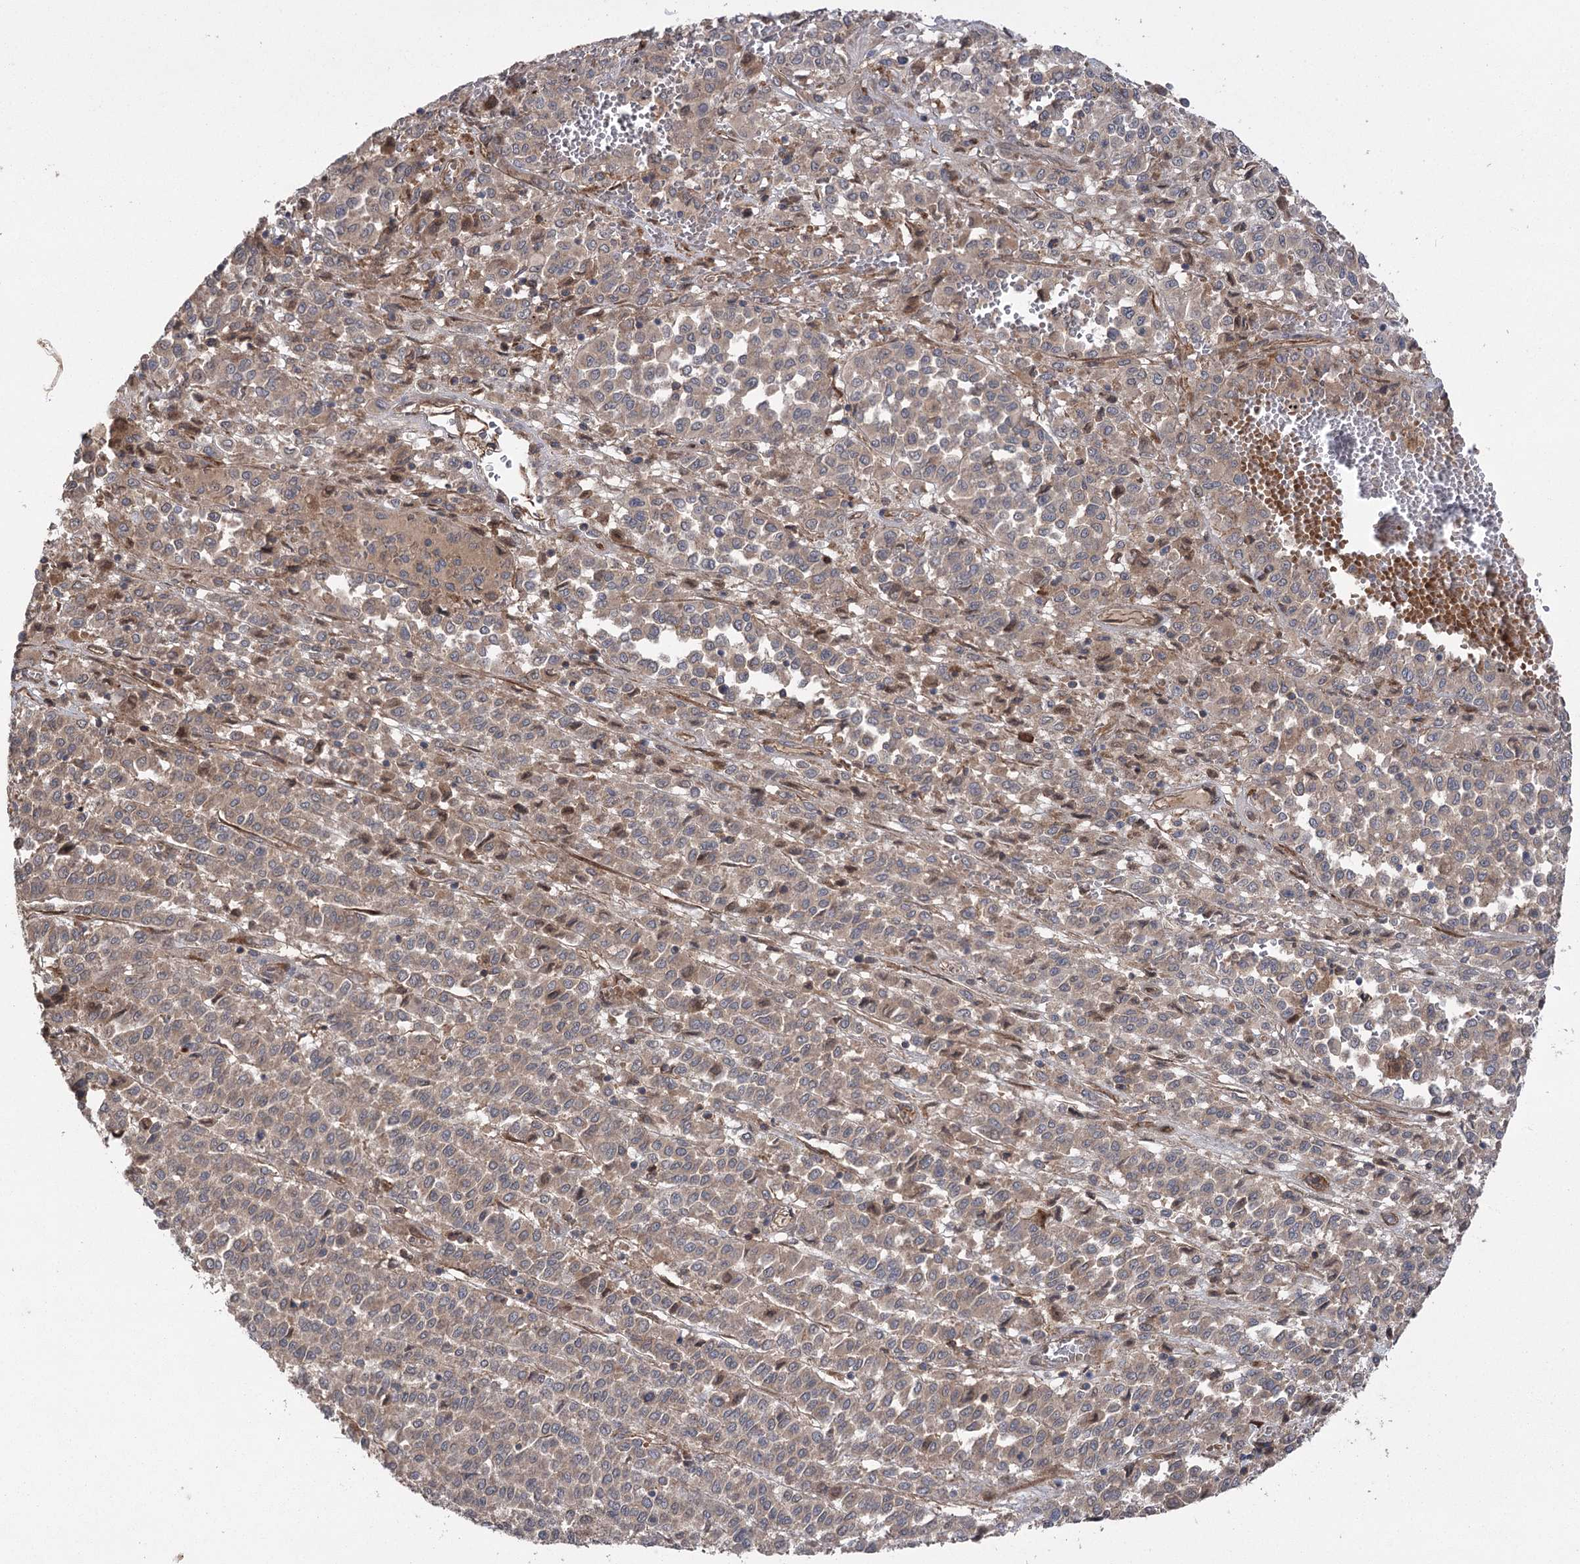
{"staining": {"intensity": "weak", "quantity": ">75%", "location": "cytoplasmic/membranous"}, "tissue": "melanoma", "cell_type": "Tumor cells", "image_type": "cancer", "snomed": [{"axis": "morphology", "description": "Malignant melanoma, Metastatic site"}, {"axis": "topography", "description": "Pancreas"}], "caption": "Protein expression analysis of human melanoma reveals weak cytoplasmic/membranous positivity in about >75% of tumor cells.", "gene": "KCNN2", "patient": {"sex": "female", "age": 30}}